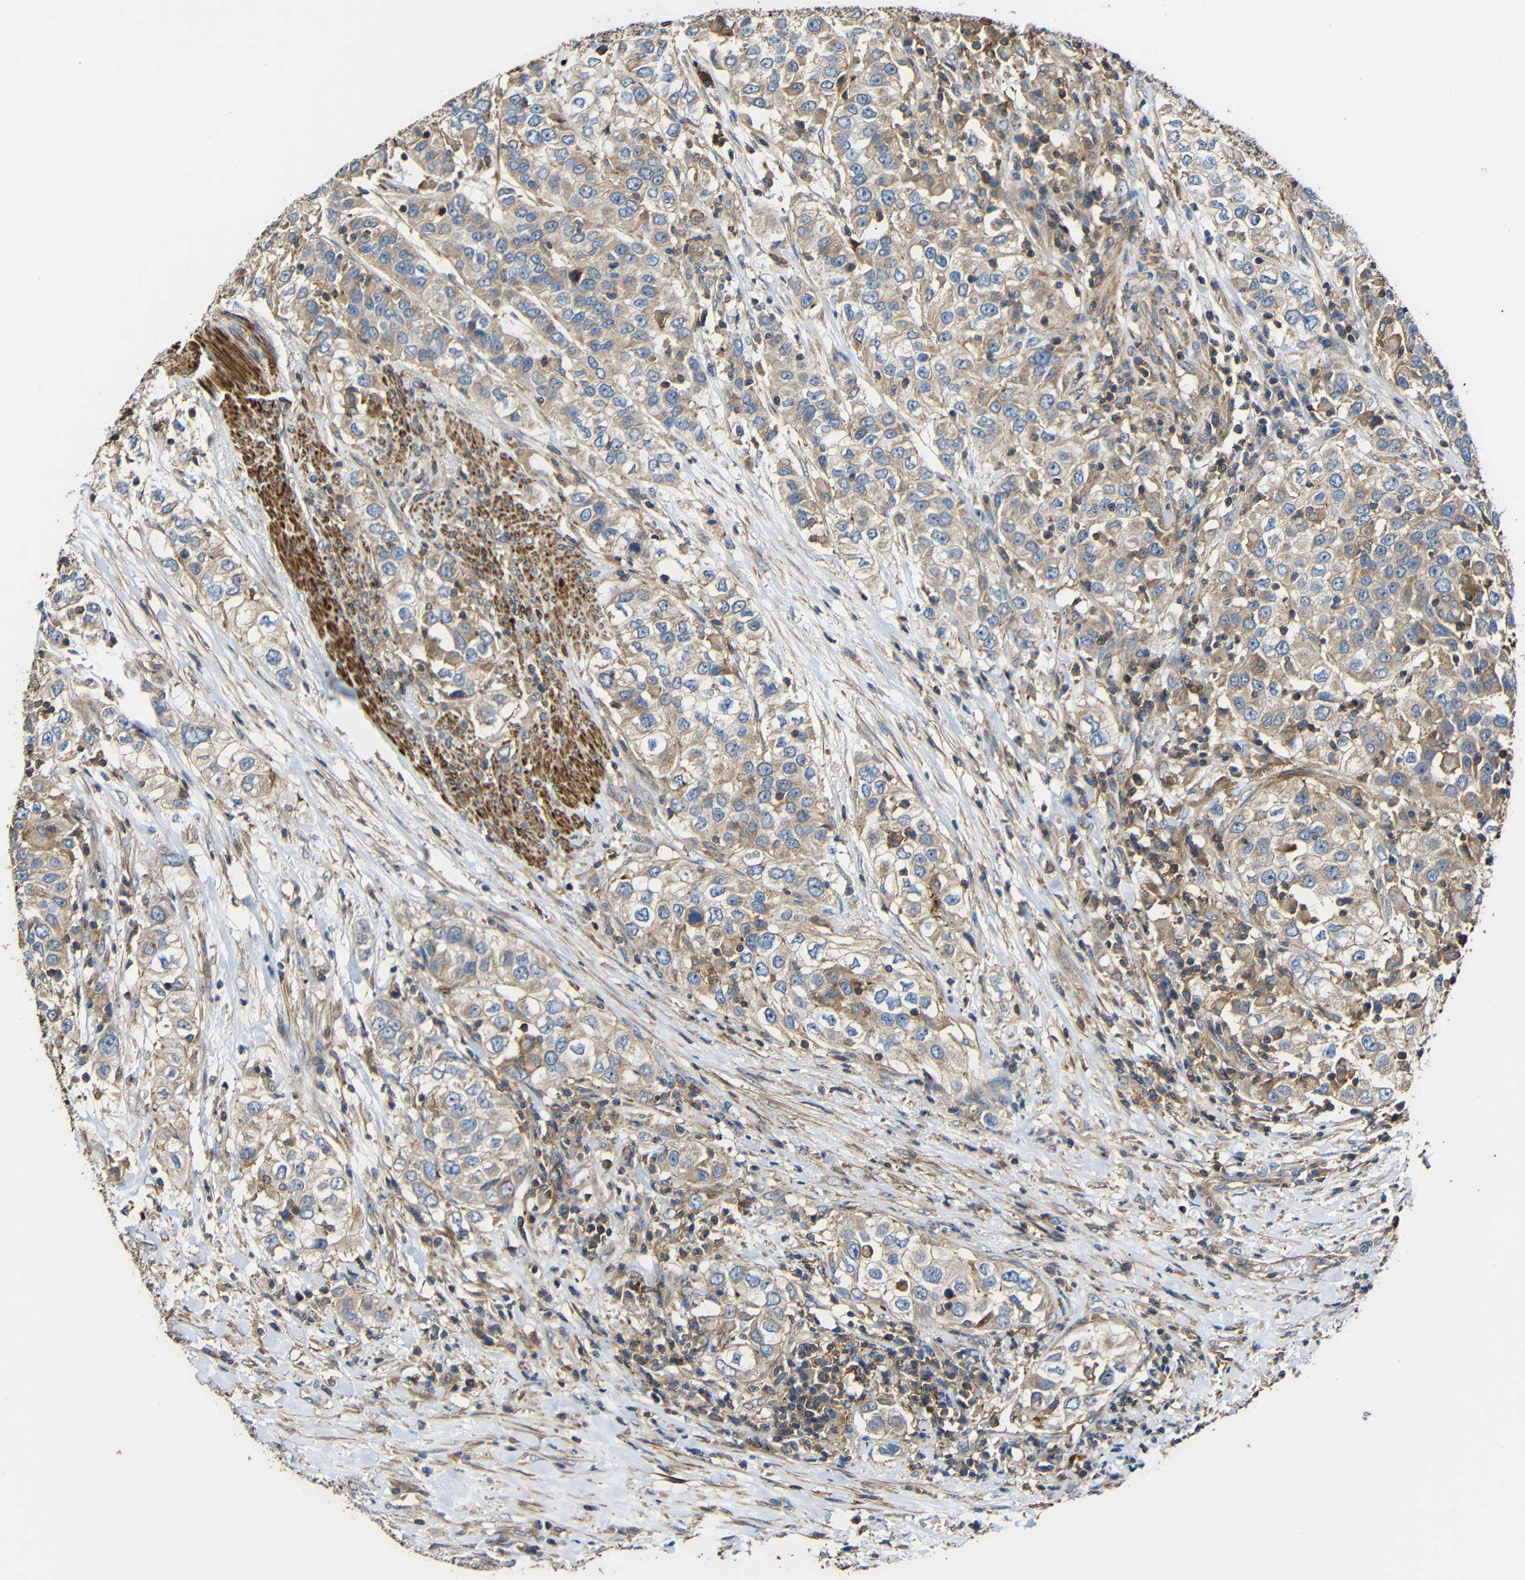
{"staining": {"intensity": "weak", "quantity": "<25%", "location": "cytoplasmic/membranous"}, "tissue": "urothelial cancer", "cell_type": "Tumor cells", "image_type": "cancer", "snomed": [{"axis": "morphology", "description": "Urothelial carcinoma, High grade"}, {"axis": "topography", "description": "Urinary bladder"}], "caption": "Immunohistochemical staining of high-grade urothelial carcinoma exhibits no significant staining in tumor cells.", "gene": "RHOT2", "patient": {"sex": "female", "age": 80}}